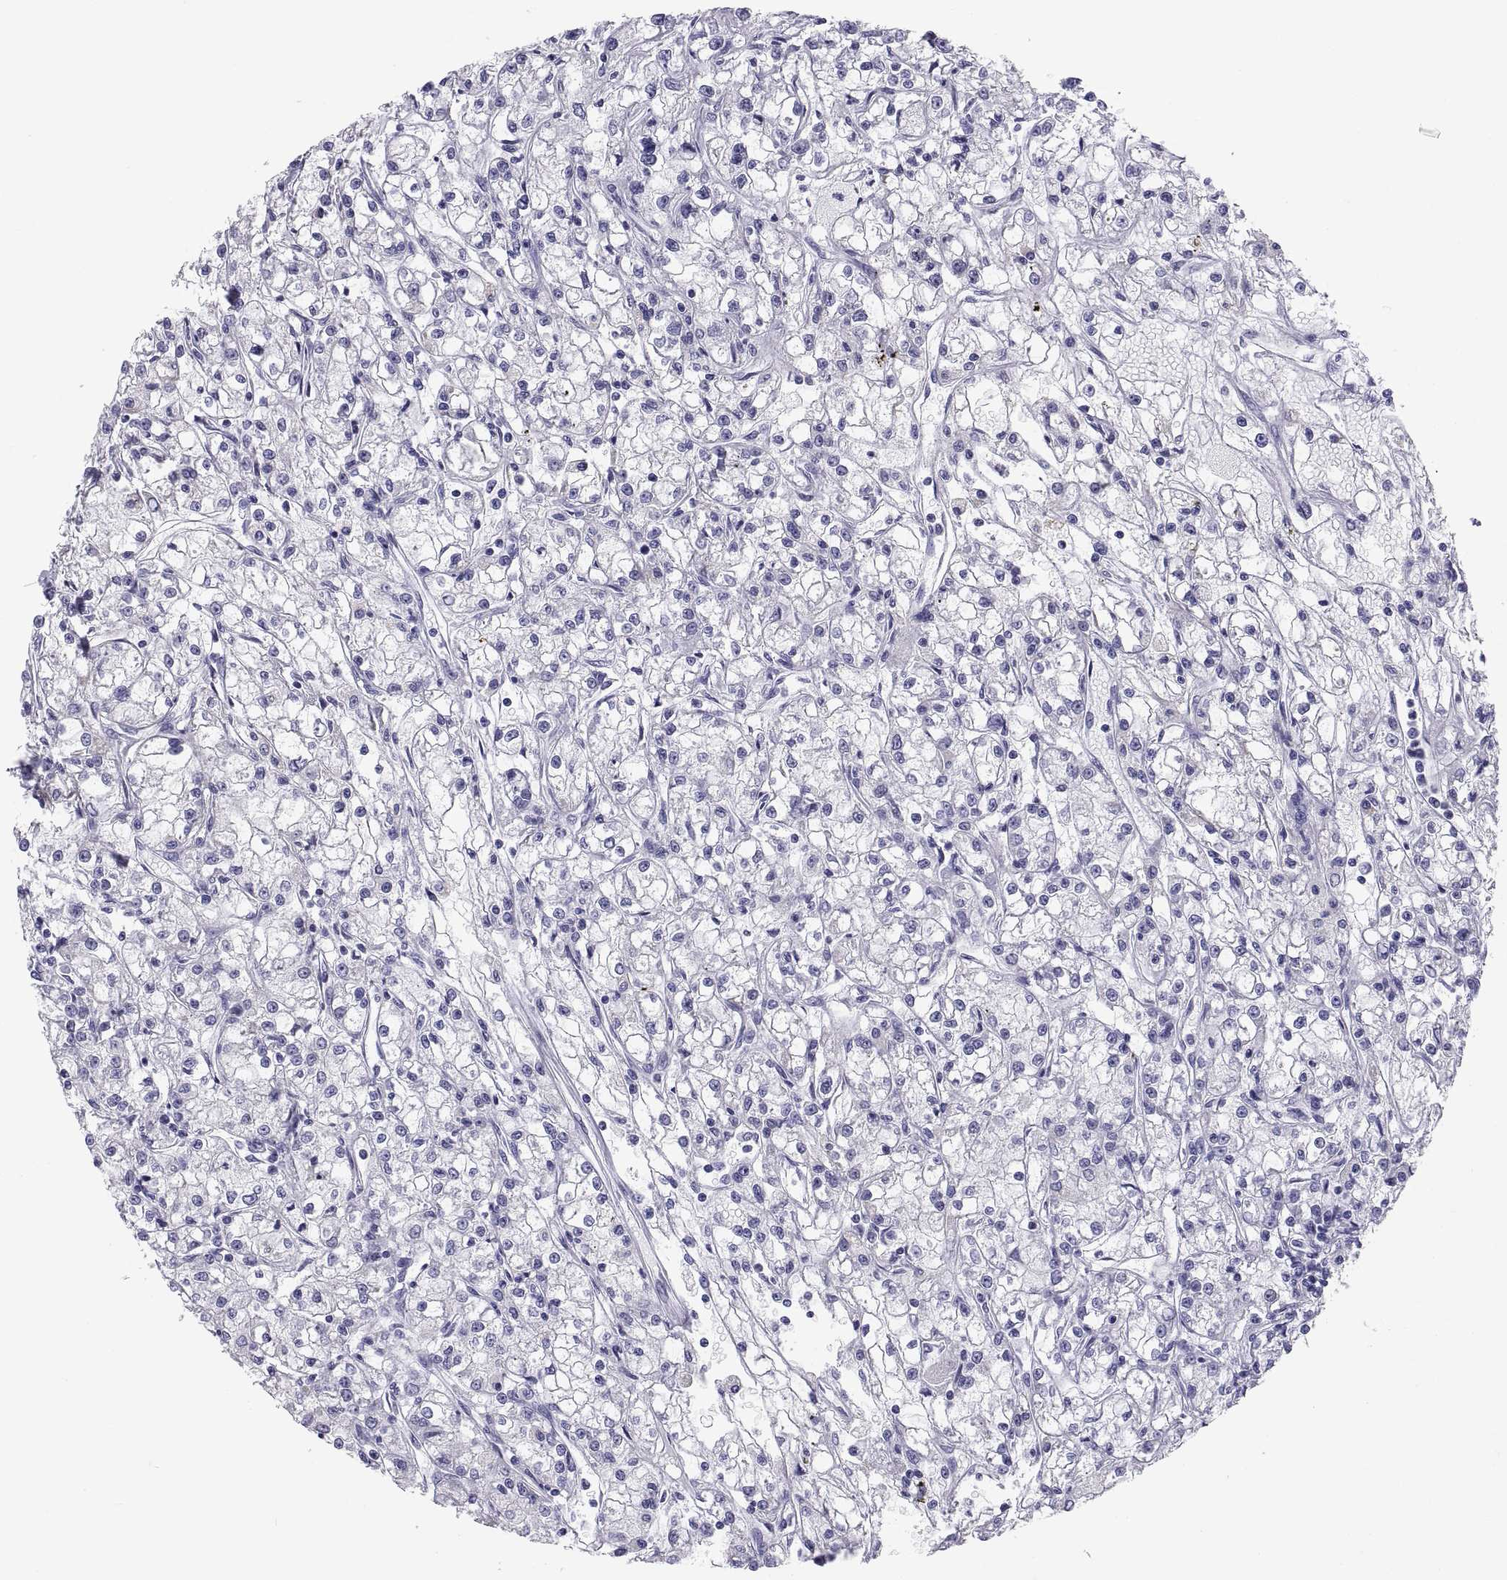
{"staining": {"intensity": "negative", "quantity": "none", "location": "none"}, "tissue": "renal cancer", "cell_type": "Tumor cells", "image_type": "cancer", "snomed": [{"axis": "morphology", "description": "Adenocarcinoma, NOS"}, {"axis": "topography", "description": "Kidney"}], "caption": "IHC of renal cancer exhibits no expression in tumor cells.", "gene": "FAM170A", "patient": {"sex": "female", "age": 59}}